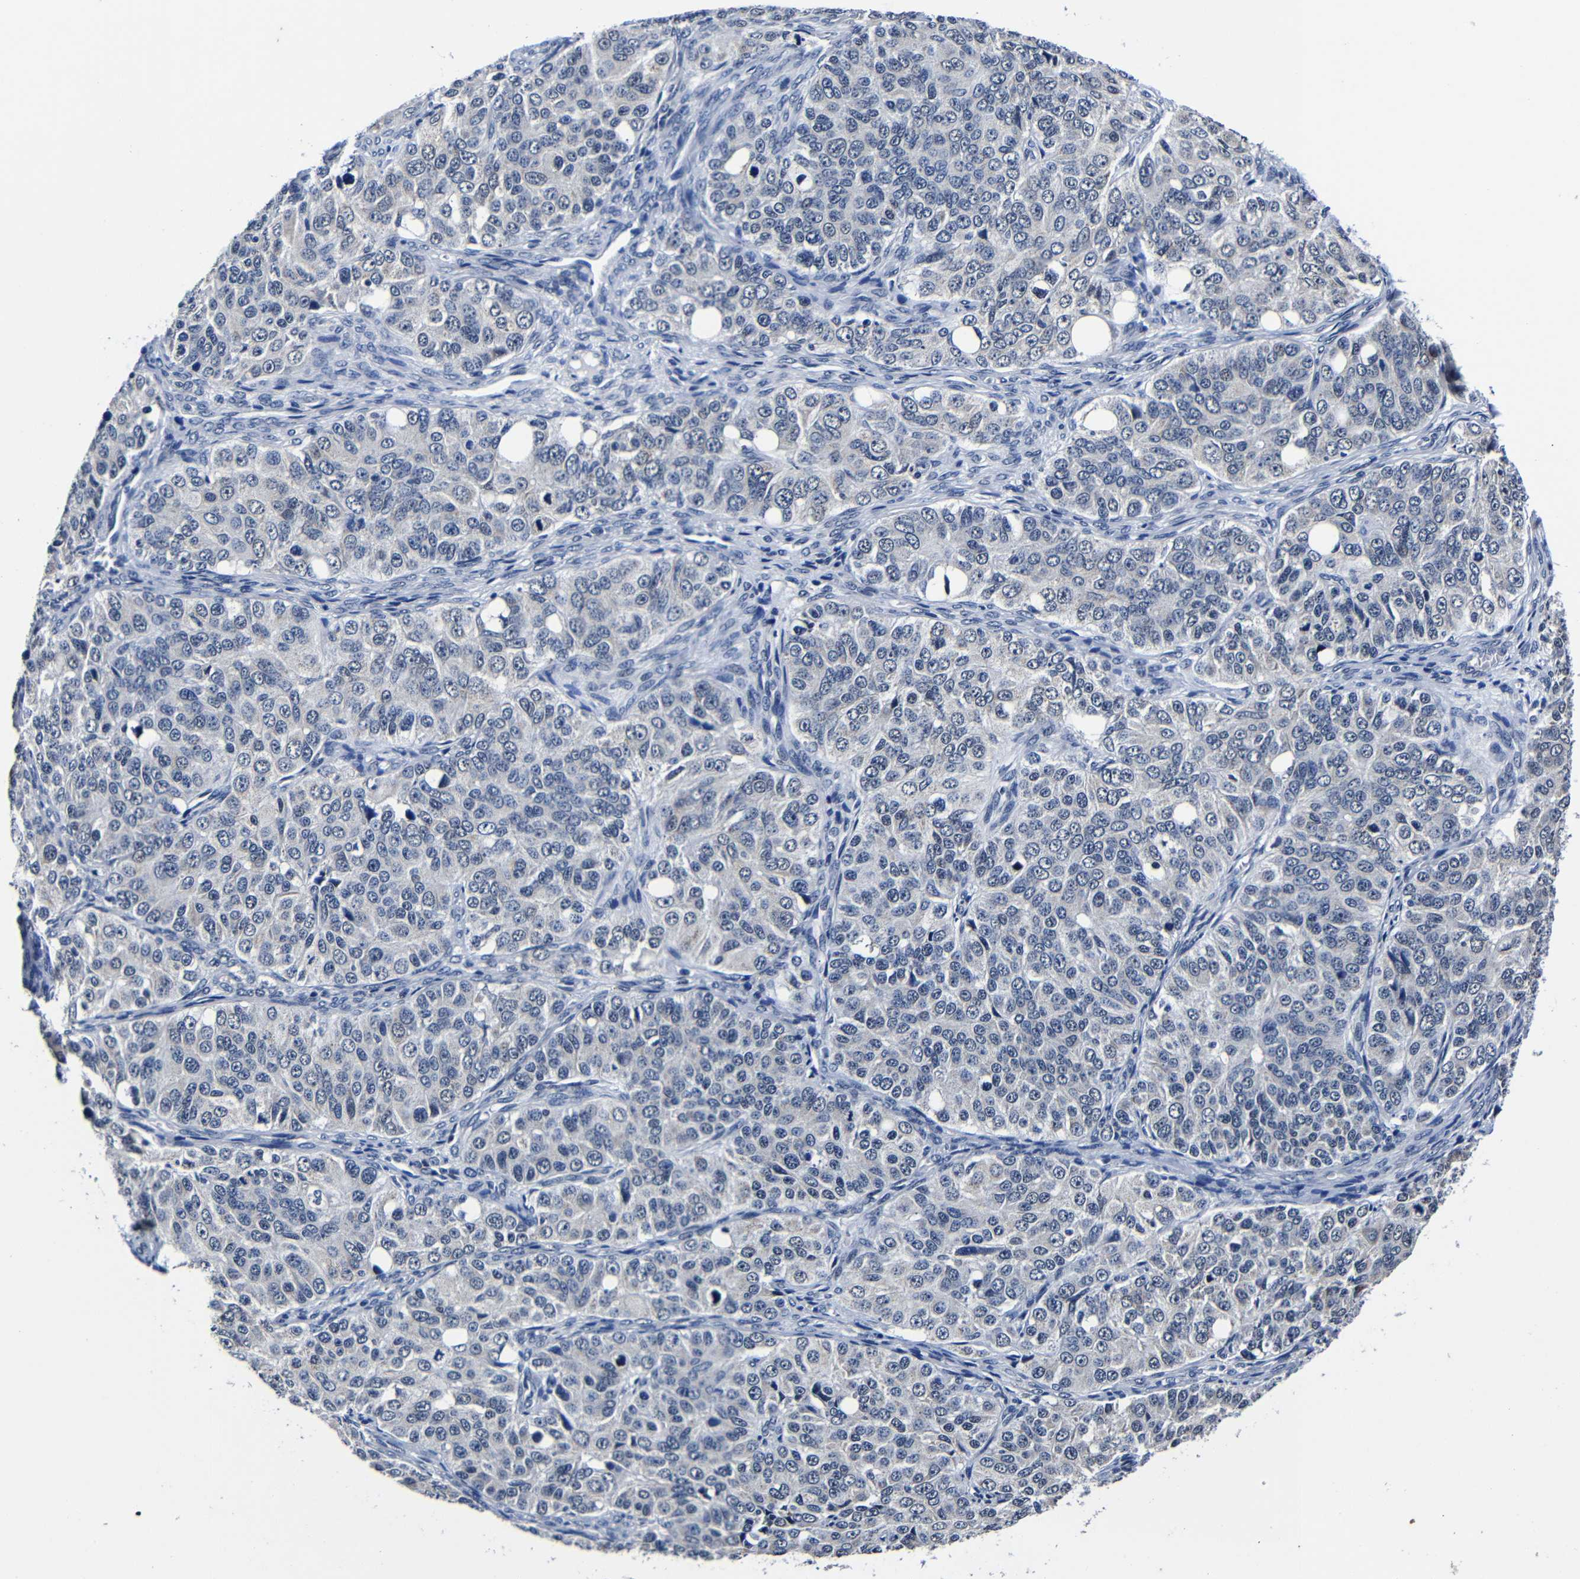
{"staining": {"intensity": "negative", "quantity": "none", "location": "none"}, "tissue": "ovarian cancer", "cell_type": "Tumor cells", "image_type": "cancer", "snomed": [{"axis": "morphology", "description": "Carcinoma, endometroid"}, {"axis": "topography", "description": "Ovary"}], "caption": "Ovarian endometroid carcinoma was stained to show a protein in brown. There is no significant expression in tumor cells.", "gene": "DEPP1", "patient": {"sex": "female", "age": 51}}